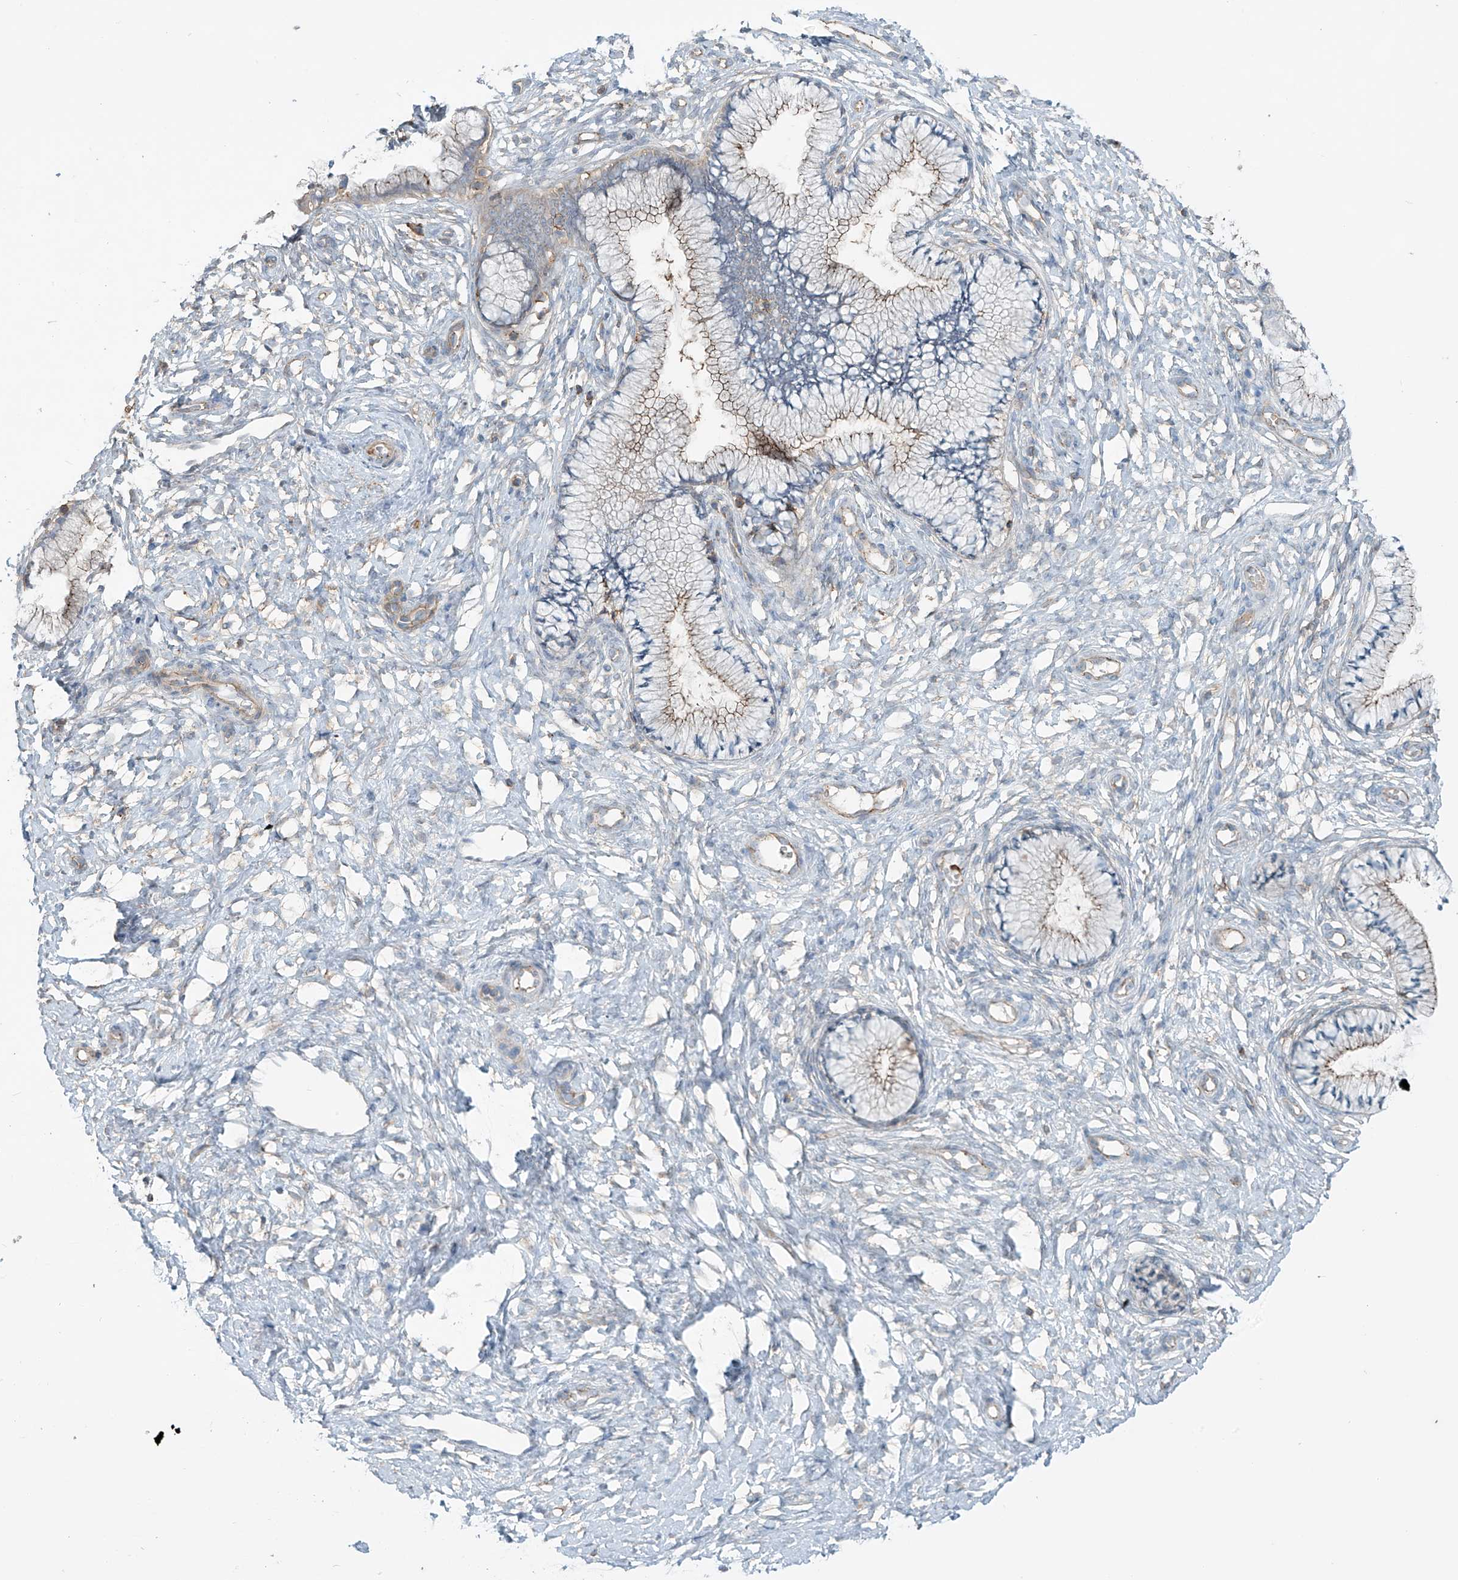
{"staining": {"intensity": "weak", "quantity": "25%-75%", "location": "cytoplasmic/membranous"}, "tissue": "cervix", "cell_type": "Glandular cells", "image_type": "normal", "snomed": [{"axis": "morphology", "description": "Normal tissue, NOS"}, {"axis": "topography", "description": "Cervix"}], "caption": "Glandular cells exhibit low levels of weak cytoplasmic/membranous staining in about 25%-75% of cells in benign cervix.", "gene": "SLC9A2", "patient": {"sex": "female", "age": 36}}